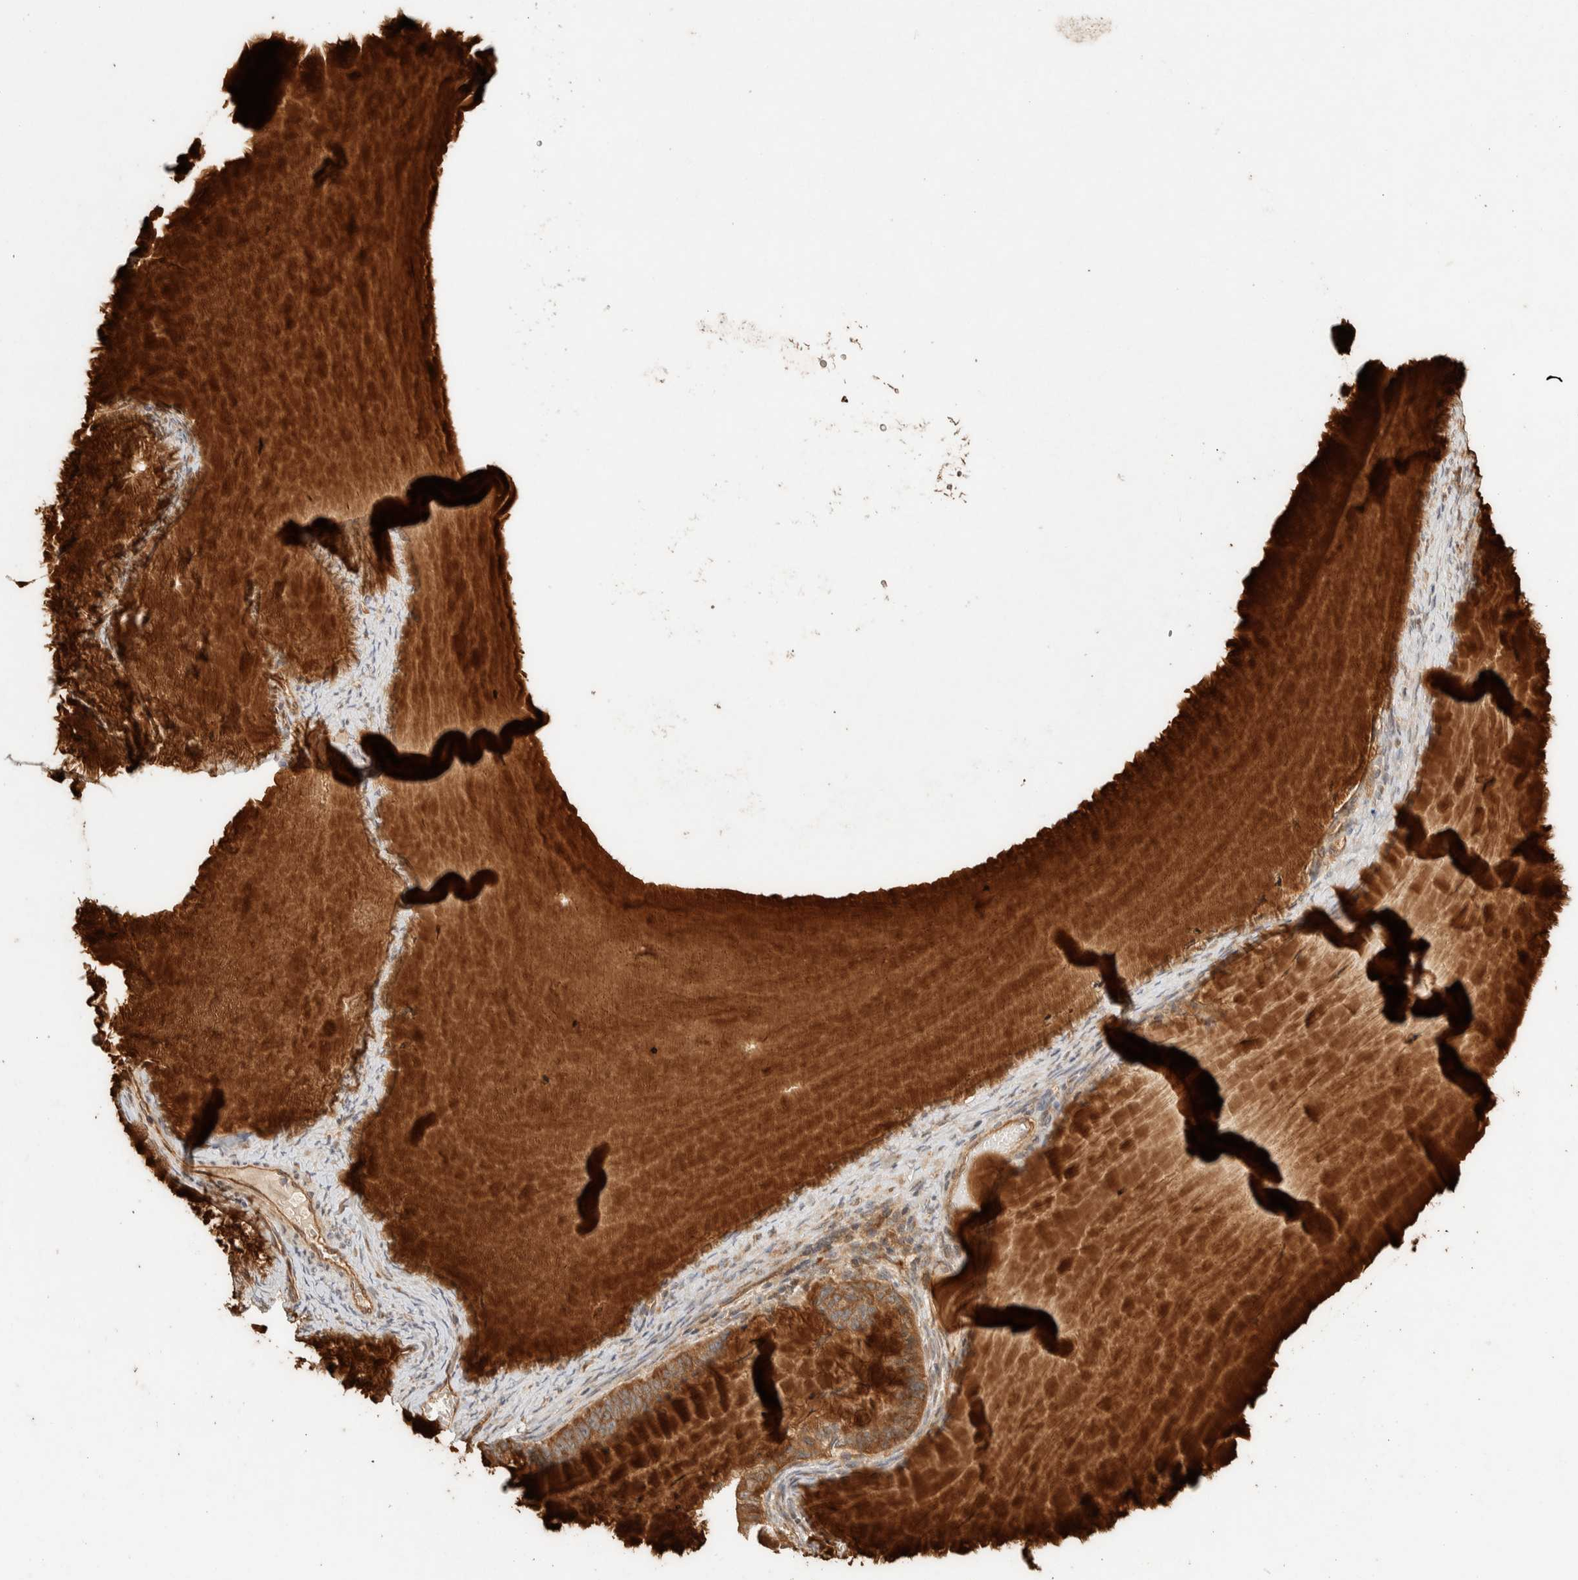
{"staining": {"intensity": "strong", "quantity": ">75%", "location": "cytoplasmic/membranous"}, "tissue": "ovarian cancer", "cell_type": "Tumor cells", "image_type": "cancer", "snomed": [{"axis": "morphology", "description": "Cystadenocarcinoma, mucinous, NOS"}, {"axis": "topography", "description": "Ovary"}], "caption": "Protein expression analysis of human ovarian cancer reveals strong cytoplasmic/membranous expression in approximately >75% of tumor cells.", "gene": "EXOC7", "patient": {"sex": "female", "age": 61}}